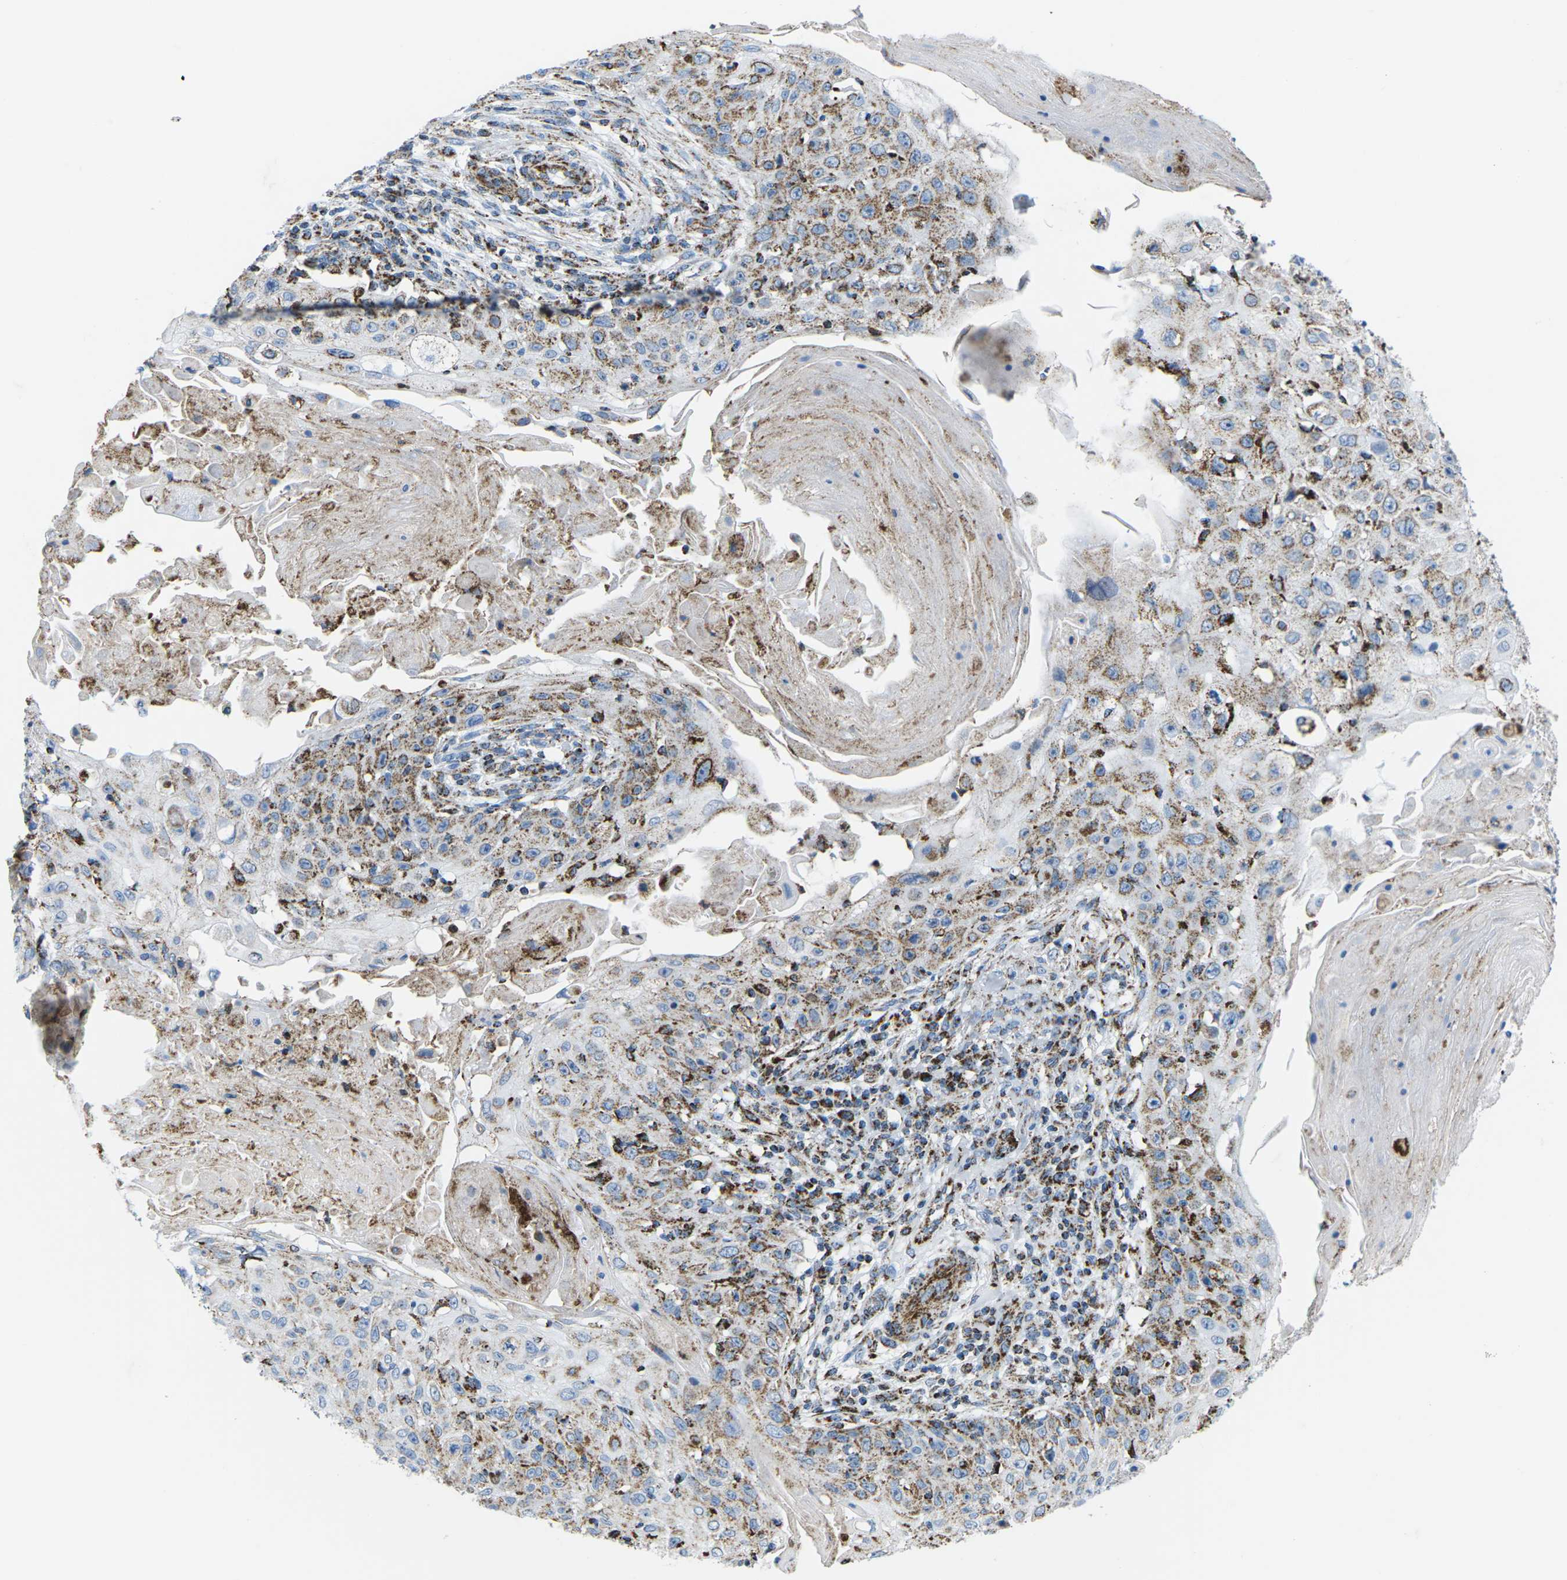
{"staining": {"intensity": "moderate", "quantity": ">75%", "location": "cytoplasmic/membranous"}, "tissue": "skin cancer", "cell_type": "Tumor cells", "image_type": "cancer", "snomed": [{"axis": "morphology", "description": "Squamous cell carcinoma, NOS"}, {"axis": "topography", "description": "Skin"}], "caption": "An image of skin squamous cell carcinoma stained for a protein displays moderate cytoplasmic/membranous brown staining in tumor cells.", "gene": "COX6C", "patient": {"sex": "male", "age": 86}}